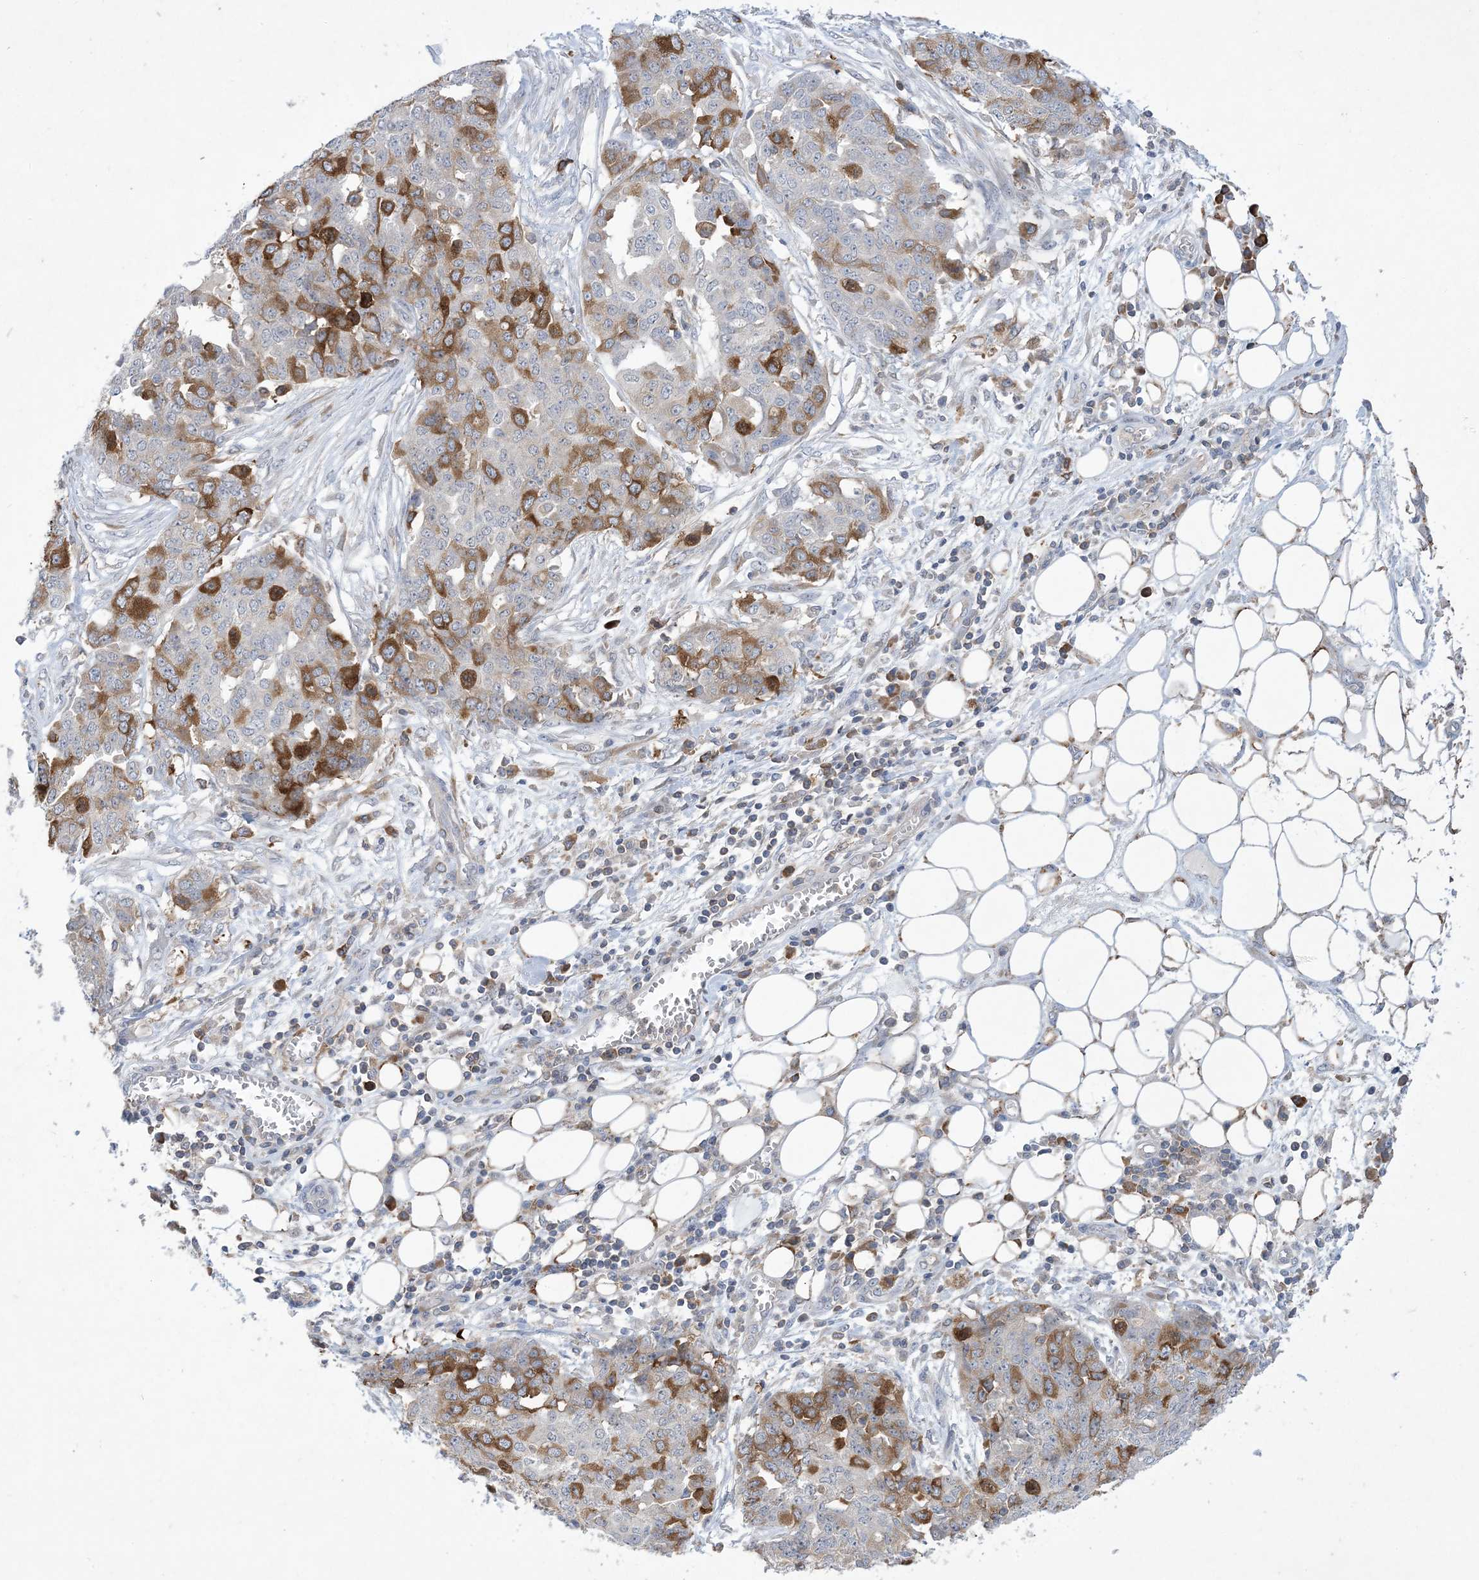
{"staining": {"intensity": "moderate", "quantity": "25%-75%", "location": "cytoplasmic/membranous"}, "tissue": "ovarian cancer", "cell_type": "Tumor cells", "image_type": "cancer", "snomed": [{"axis": "morphology", "description": "Cystadenocarcinoma, serous, NOS"}, {"axis": "topography", "description": "Soft tissue"}, {"axis": "topography", "description": "Ovary"}], "caption": "Tumor cells show moderate cytoplasmic/membranous positivity in about 25%-75% of cells in ovarian cancer. (DAB IHC, brown staining for protein, blue staining for nuclei).", "gene": "AOC1", "patient": {"sex": "female", "age": 57}}